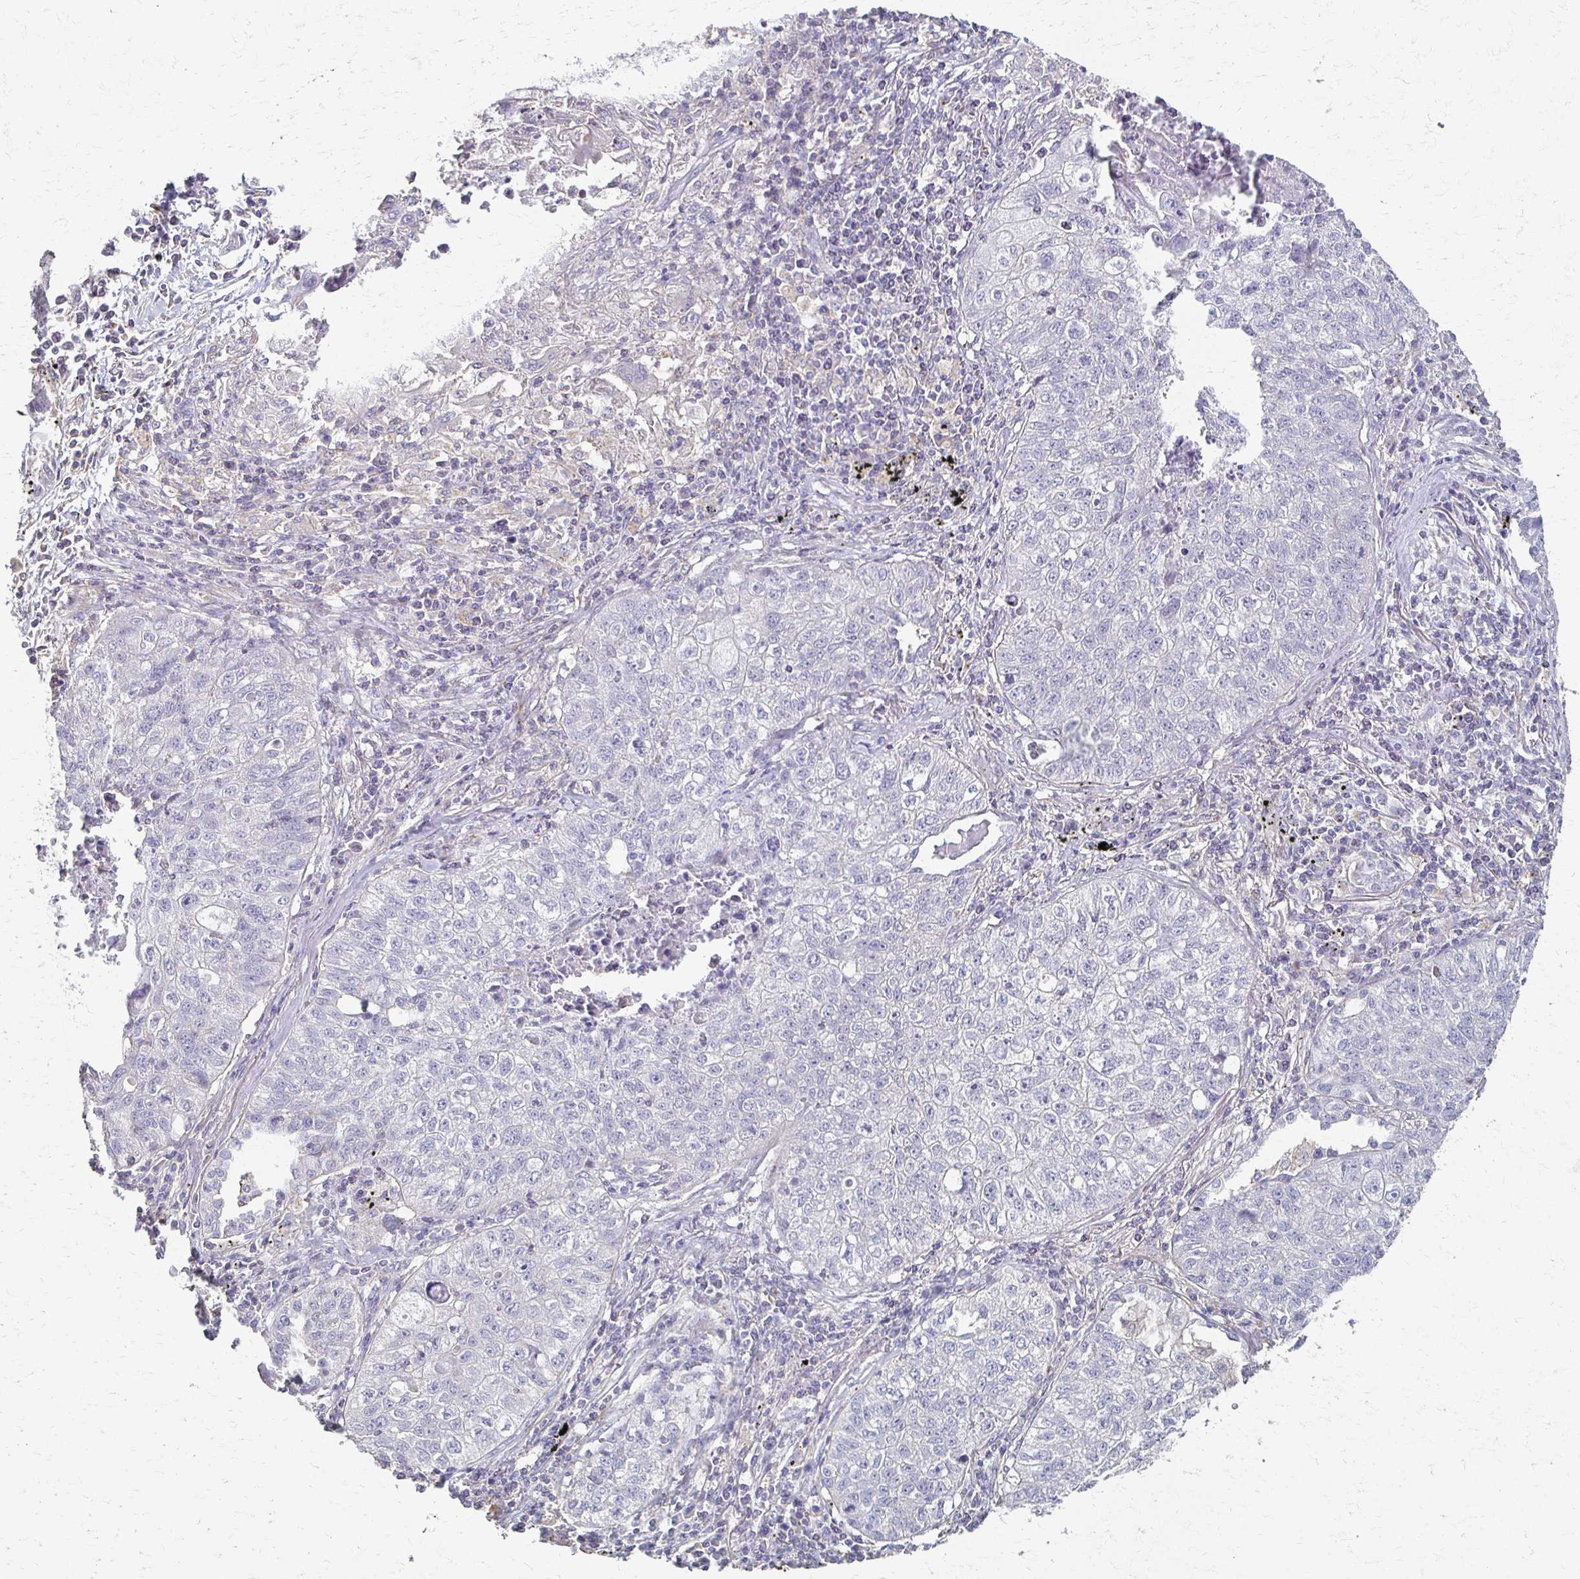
{"staining": {"intensity": "negative", "quantity": "none", "location": "none"}, "tissue": "lung cancer", "cell_type": "Tumor cells", "image_type": "cancer", "snomed": [{"axis": "morphology", "description": "Normal morphology"}, {"axis": "morphology", "description": "Aneuploidy"}, {"axis": "morphology", "description": "Squamous cell carcinoma, NOS"}, {"axis": "topography", "description": "Lymph node"}, {"axis": "topography", "description": "Lung"}], "caption": "Immunohistochemistry of human aneuploidy (lung) displays no expression in tumor cells.", "gene": "C1QTNF7", "patient": {"sex": "female", "age": 76}}